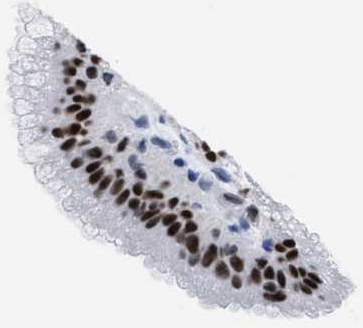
{"staining": {"intensity": "strong", "quantity": ">75%", "location": "nuclear"}, "tissue": "gallbladder", "cell_type": "Glandular cells", "image_type": "normal", "snomed": [{"axis": "morphology", "description": "Normal tissue, NOS"}, {"axis": "topography", "description": "Gallbladder"}], "caption": "Immunohistochemistry (IHC) image of benign gallbladder: human gallbladder stained using IHC reveals high levels of strong protein expression localized specifically in the nuclear of glandular cells, appearing as a nuclear brown color.", "gene": "CCAR2", "patient": {"sex": "female", "age": 26}}